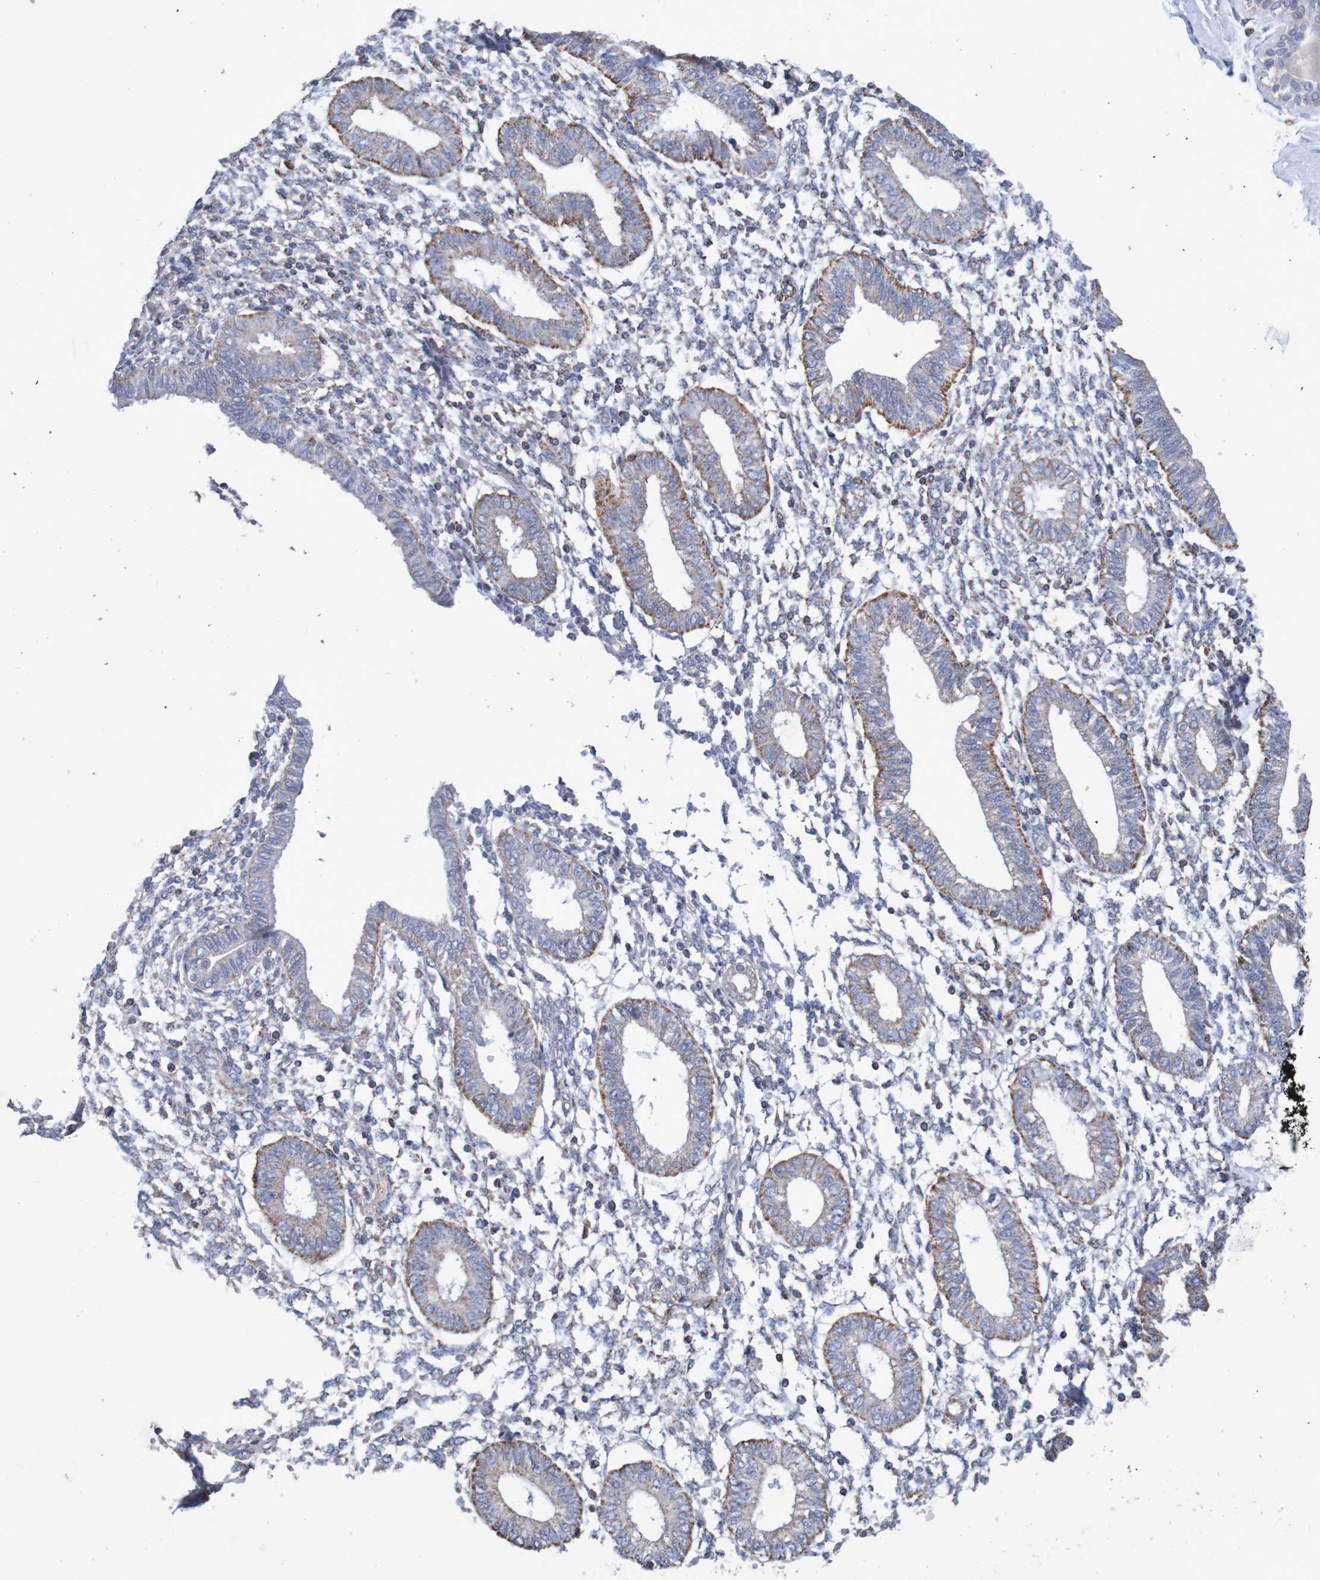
{"staining": {"intensity": "moderate", "quantity": "<25%", "location": "cytoplasmic/membranous"}, "tissue": "endometrium", "cell_type": "Cells in endometrial stroma", "image_type": "normal", "snomed": [{"axis": "morphology", "description": "Normal tissue, NOS"}, {"axis": "topography", "description": "Endometrium"}], "caption": "Benign endometrium displays moderate cytoplasmic/membranous staining in approximately <25% of cells in endometrial stroma (Brightfield microscopy of DAB IHC at high magnification)..", "gene": "MMEL1", "patient": {"sex": "female", "age": 50}}